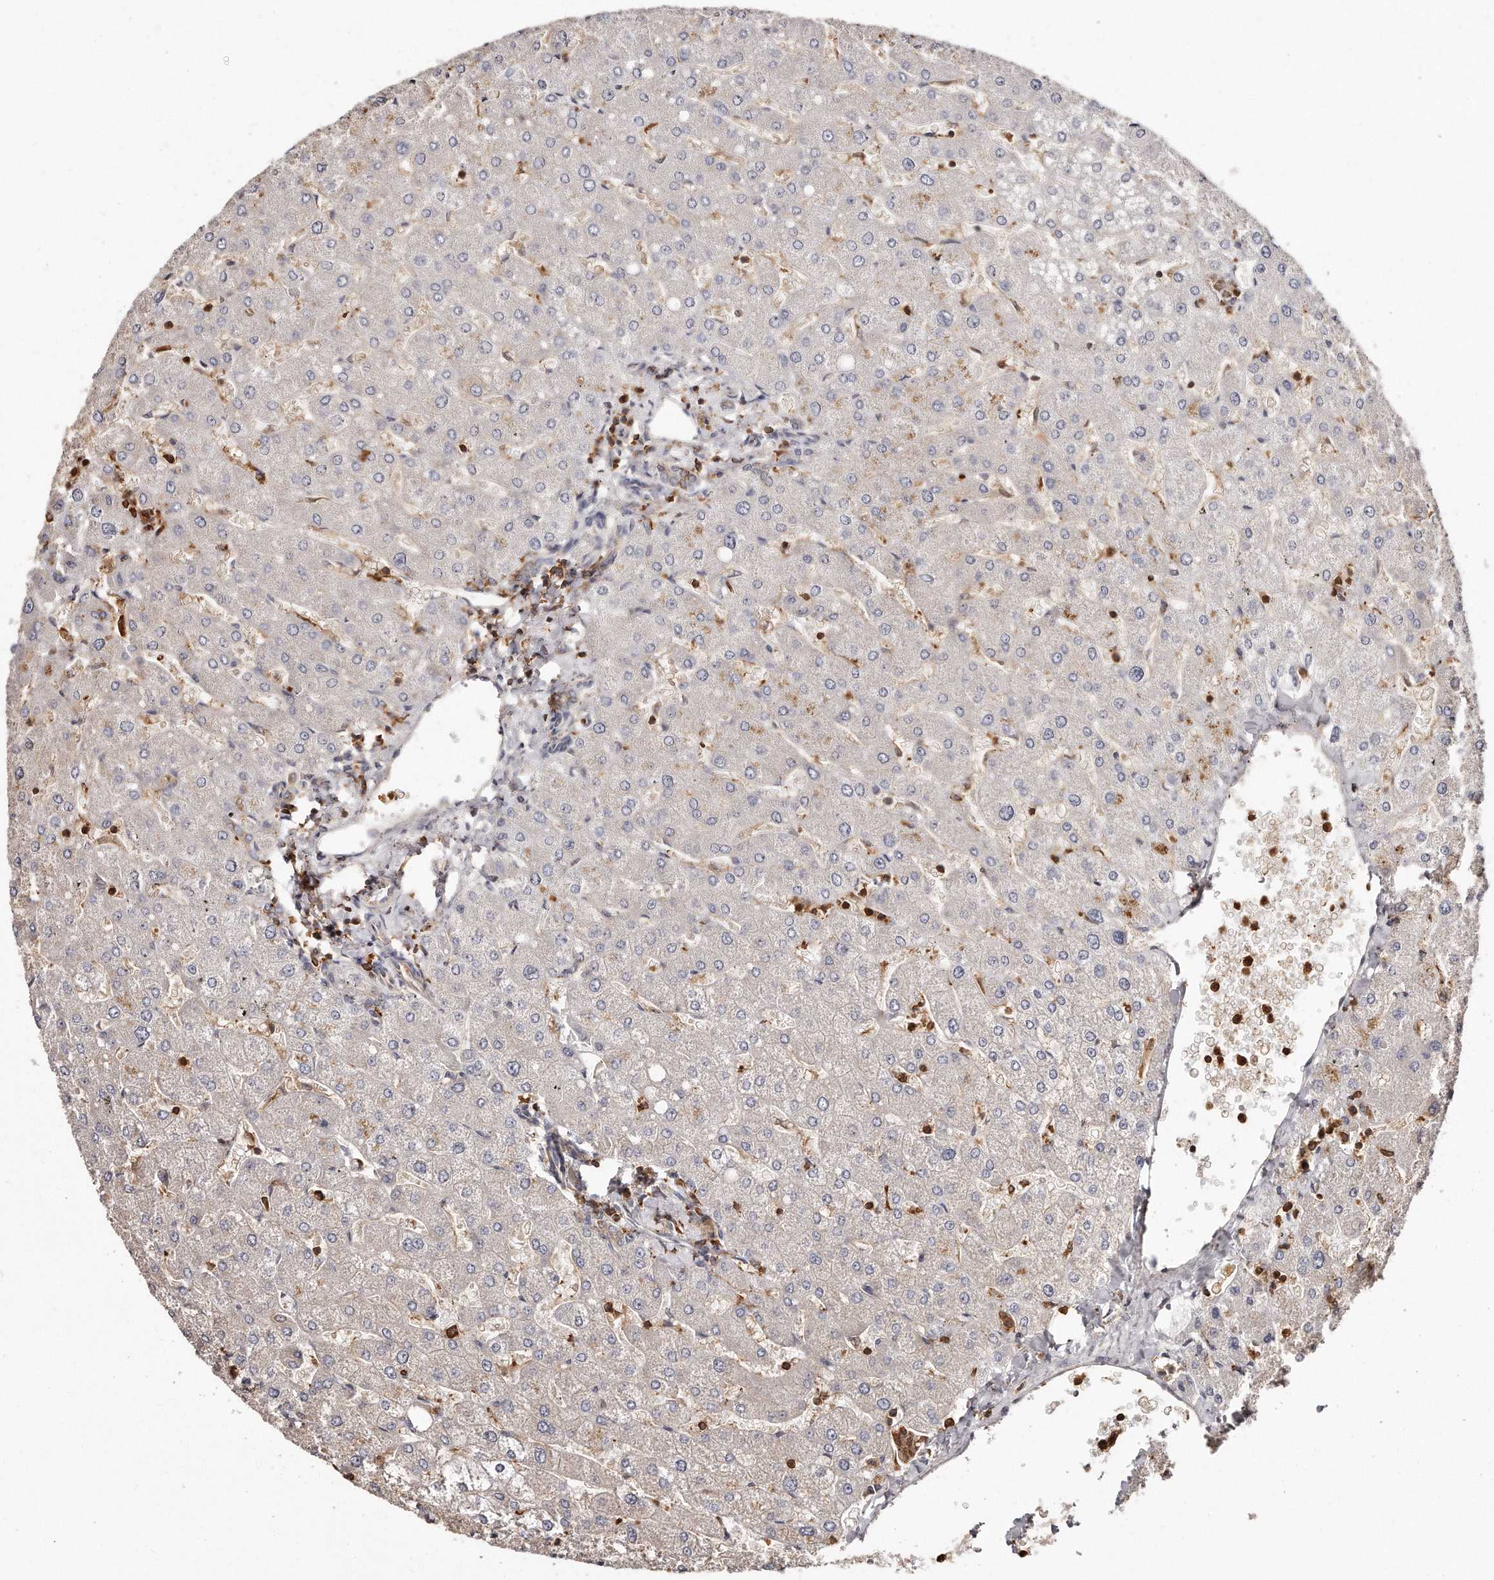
{"staining": {"intensity": "weak", "quantity": "25%-75%", "location": "cytoplasmic/membranous"}, "tissue": "liver", "cell_type": "Cholangiocytes", "image_type": "normal", "snomed": [{"axis": "morphology", "description": "Normal tissue, NOS"}, {"axis": "topography", "description": "Liver"}], "caption": "Immunohistochemistry of unremarkable human liver reveals low levels of weak cytoplasmic/membranous positivity in approximately 25%-75% of cholangiocytes.", "gene": "CAP1", "patient": {"sex": "male", "age": 55}}